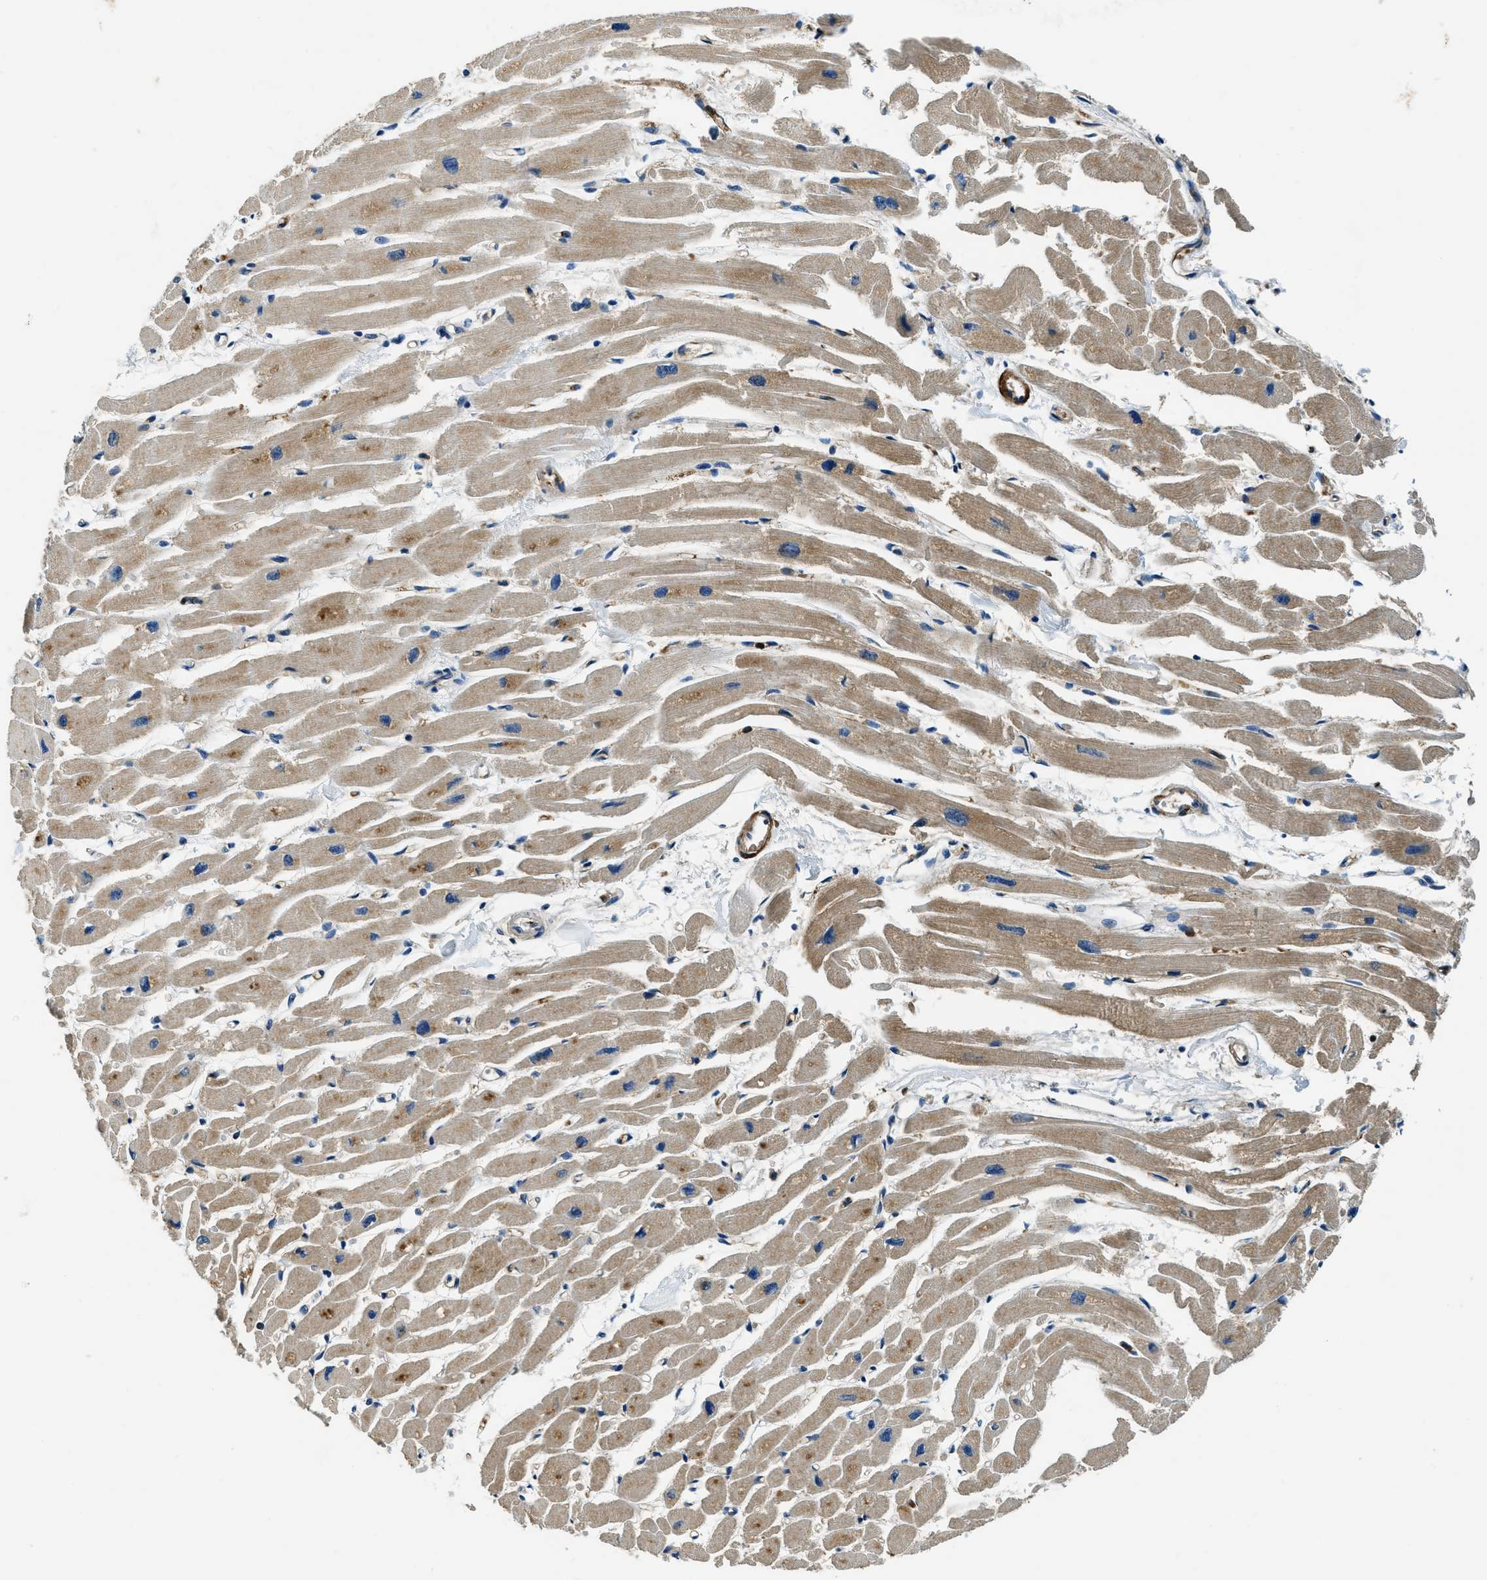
{"staining": {"intensity": "moderate", "quantity": "<25%", "location": "cytoplasmic/membranous"}, "tissue": "heart muscle", "cell_type": "Cardiomyocytes", "image_type": "normal", "snomed": [{"axis": "morphology", "description": "Normal tissue, NOS"}, {"axis": "topography", "description": "Heart"}], "caption": "Heart muscle stained with IHC reveals moderate cytoplasmic/membranous expression in about <25% of cardiomyocytes. (DAB IHC, brown staining for protein, blue staining for nuclei).", "gene": "TMEM186", "patient": {"sex": "female", "age": 54}}